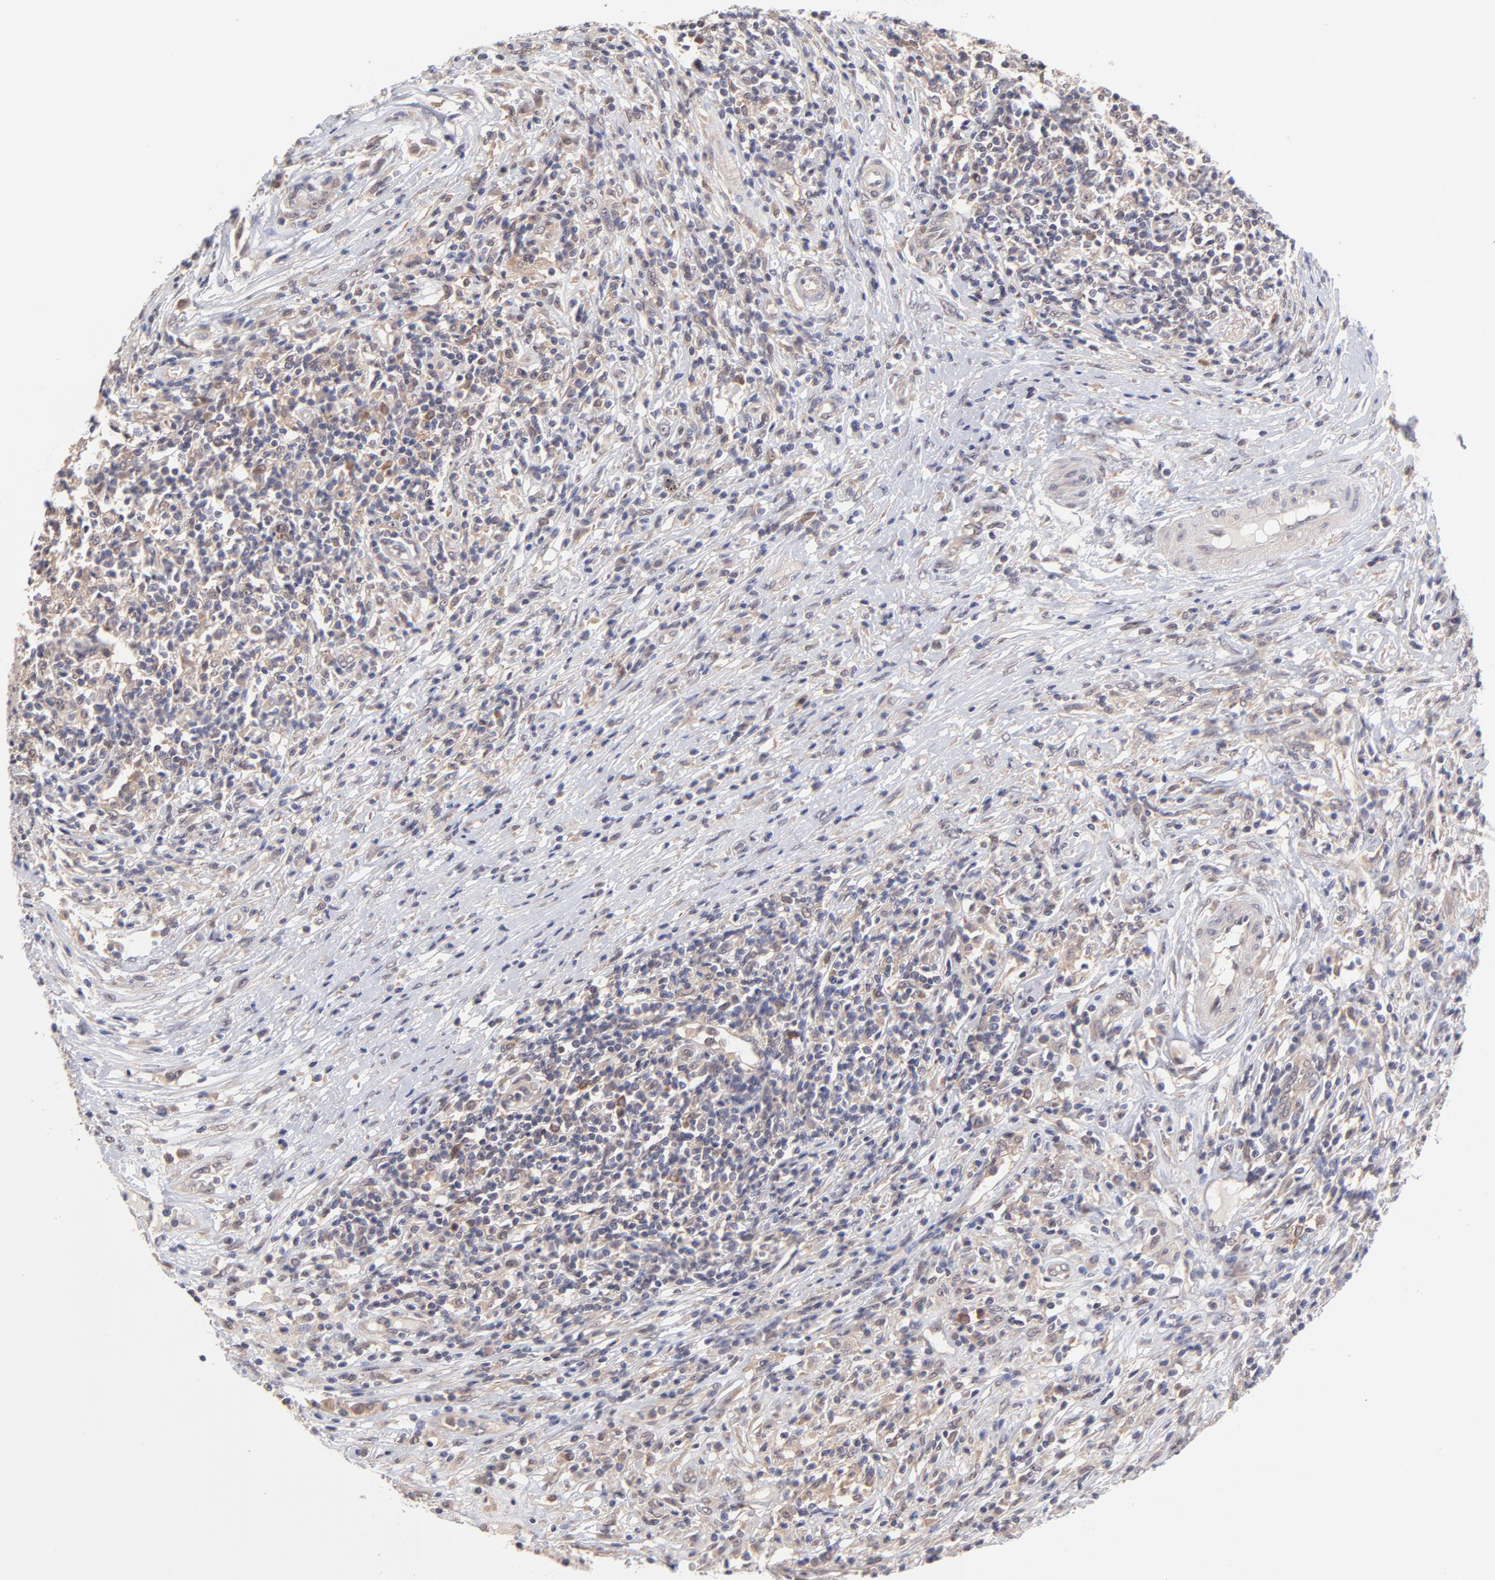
{"staining": {"intensity": "weak", "quantity": ">75%", "location": "cytoplasmic/membranous"}, "tissue": "lymphoma", "cell_type": "Tumor cells", "image_type": "cancer", "snomed": [{"axis": "morphology", "description": "Malignant lymphoma, non-Hodgkin's type, High grade"}, {"axis": "topography", "description": "Lymph node"}], "caption": "This image demonstrates immunohistochemistry (IHC) staining of human high-grade malignant lymphoma, non-Hodgkin's type, with low weak cytoplasmic/membranous staining in approximately >75% of tumor cells.", "gene": "UBE2E3", "patient": {"sex": "female", "age": 84}}